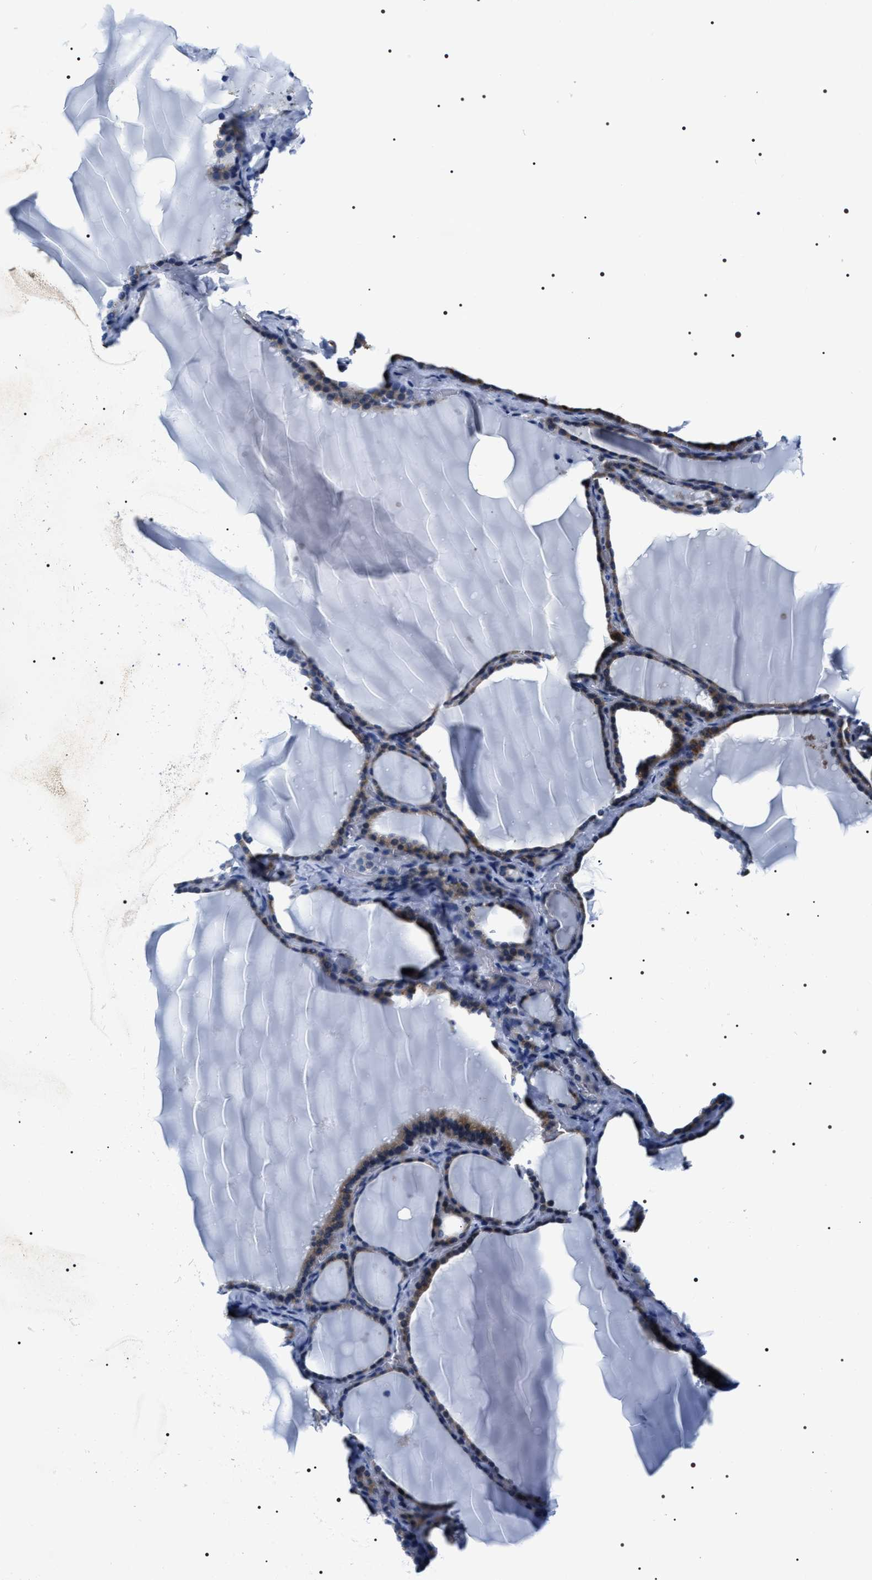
{"staining": {"intensity": "moderate", "quantity": ">75%", "location": "cytoplasmic/membranous"}, "tissue": "thyroid gland", "cell_type": "Glandular cells", "image_type": "normal", "snomed": [{"axis": "morphology", "description": "Normal tissue, NOS"}, {"axis": "topography", "description": "Thyroid gland"}], "caption": "Human thyroid gland stained with a brown dye demonstrates moderate cytoplasmic/membranous positive staining in about >75% of glandular cells.", "gene": "NTMT1", "patient": {"sex": "female", "age": 28}}